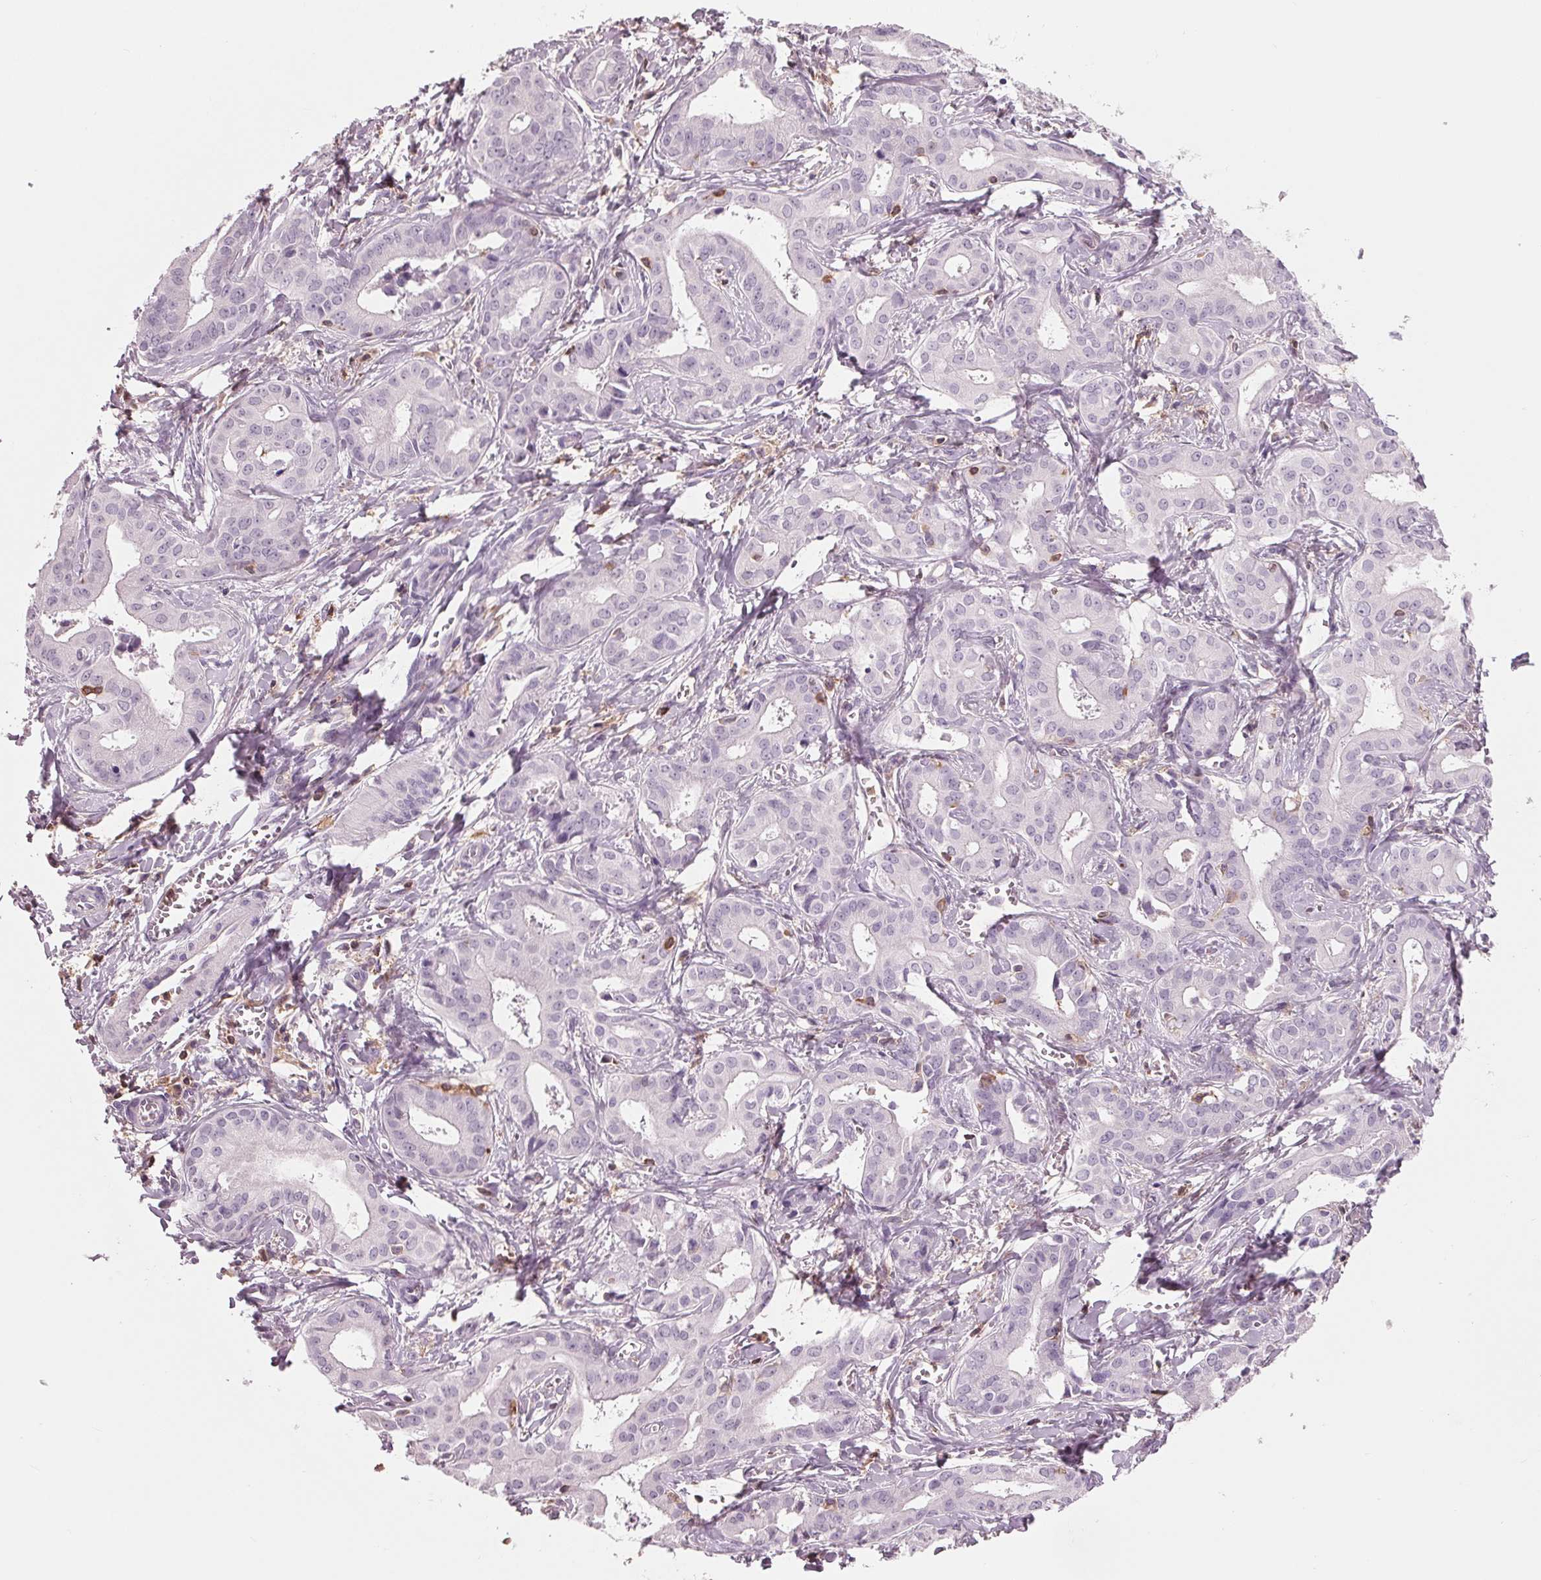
{"staining": {"intensity": "negative", "quantity": "none", "location": "none"}, "tissue": "liver cancer", "cell_type": "Tumor cells", "image_type": "cancer", "snomed": [{"axis": "morphology", "description": "Cholangiocarcinoma"}, {"axis": "topography", "description": "Liver"}], "caption": "The immunohistochemistry (IHC) histopathology image has no significant positivity in tumor cells of liver cancer tissue.", "gene": "ARHGAP25", "patient": {"sex": "female", "age": 65}}